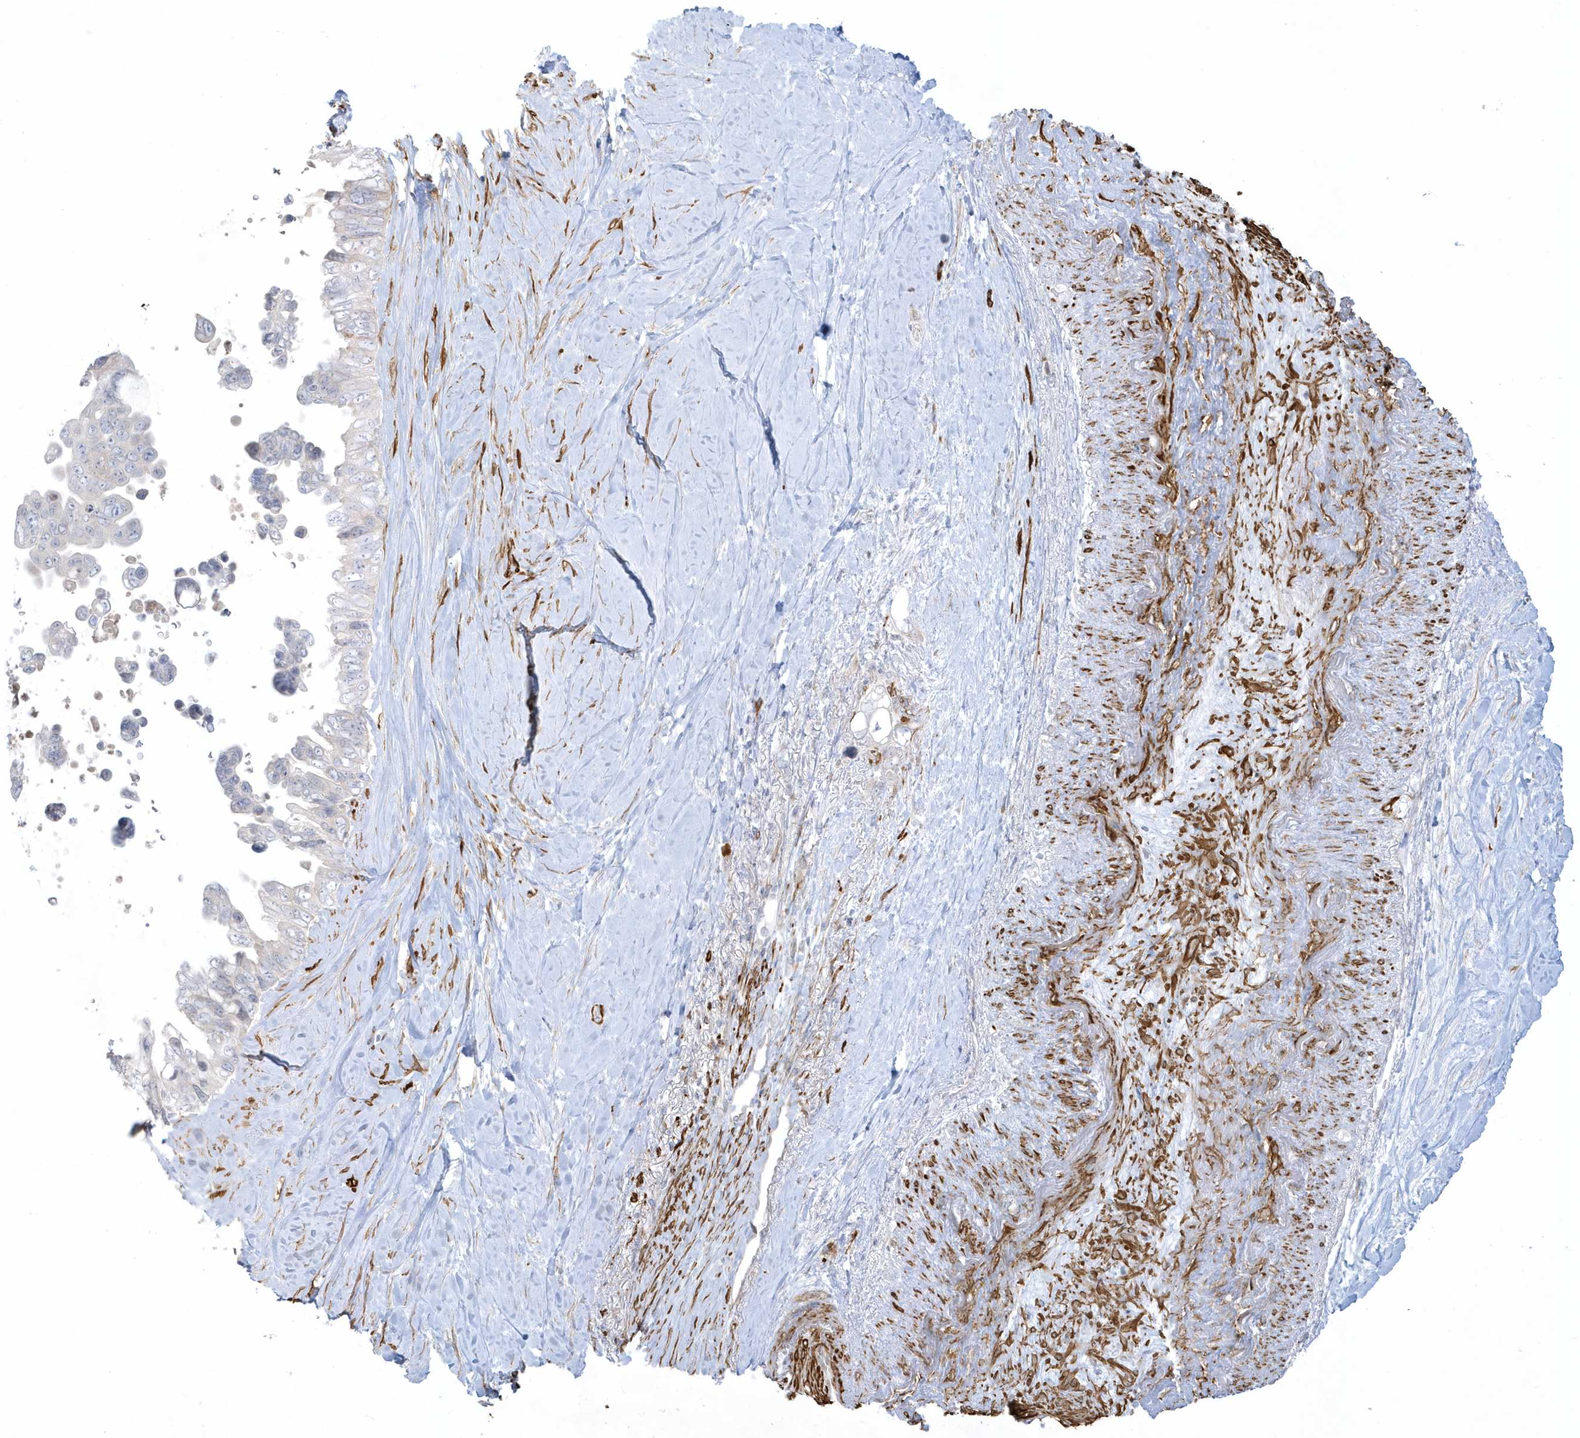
{"staining": {"intensity": "negative", "quantity": "none", "location": "none"}, "tissue": "pancreatic cancer", "cell_type": "Tumor cells", "image_type": "cancer", "snomed": [{"axis": "morphology", "description": "Adenocarcinoma, NOS"}, {"axis": "topography", "description": "Pancreas"}], "caption": "This is a image of IHC staining of pancreatic adenocarcinoma, which shows no expression in tumor cells. The staining was performed using DAB (3,3'-diaminobenzidine) to visualize the protein expression in brown, while the nuclei were stained in blue with hematoxylin (Magnification: 20x).", "gene": "THADA", "patient": {"sex": "female", "age": 72}}